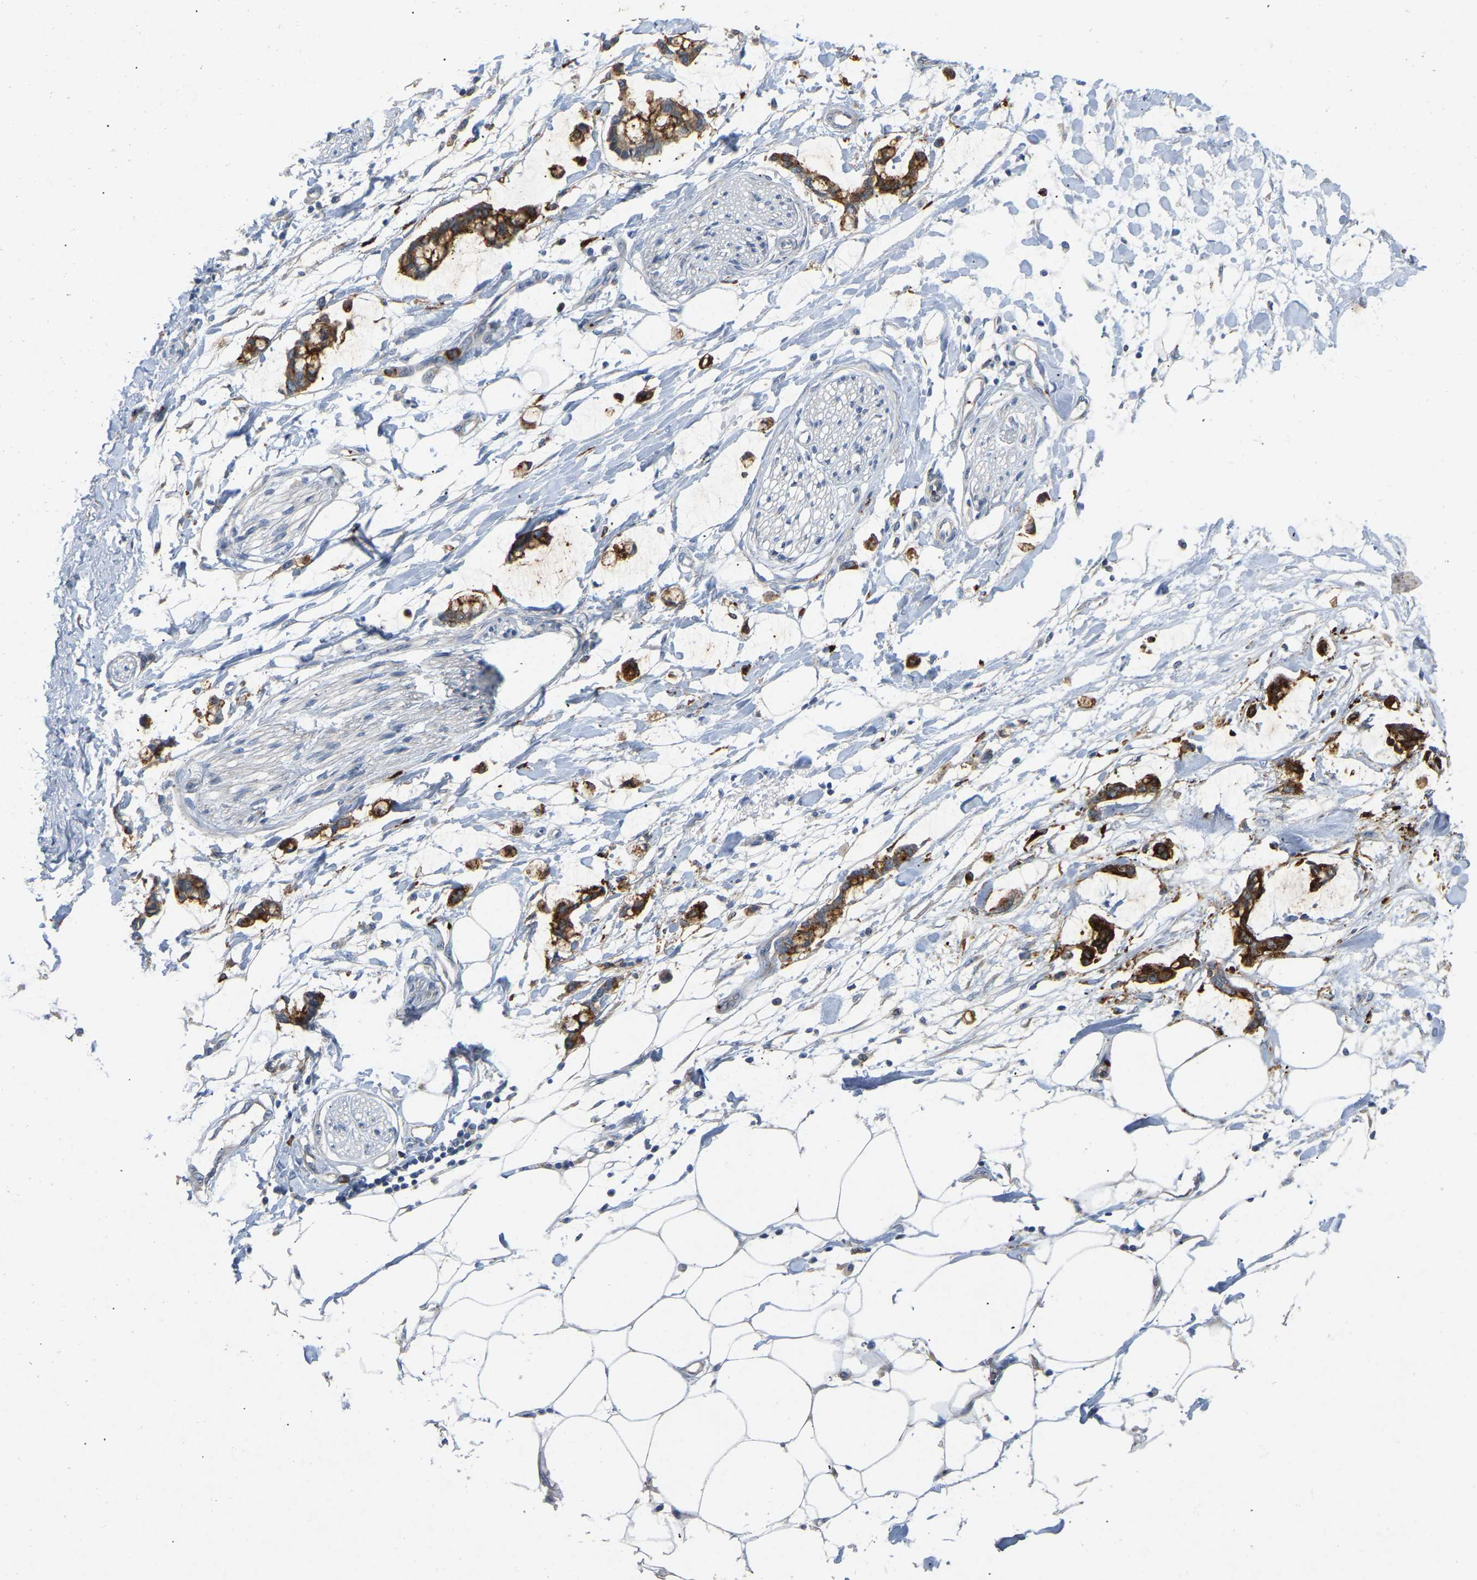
{"staining": {"intensity": "negative", "quantity": "none", "location": "none"}, "tissue": "adipose tissue", "cell_type": "Adipocytes", "image_type": "normal", "snomed": [{"axis": "morphology", "description": "Normal tissue, NOS"}, {"axis": "morphology", "description": "Adenocarcinoma, NOS"}, {"axis": "topography", "description": "Colon"}, {"axis": "topography", "description": "Peripheral nerve tissue"}], "caption": "IHC photomicrograph of normal adipose tissue: human adipose tissue stained with DAB (3,3'-diaminobenzidine) exhibits no significant protein expression in adipocytes.", "gene": "RHEB", "patient": {"sex": "male", "age": 14}}